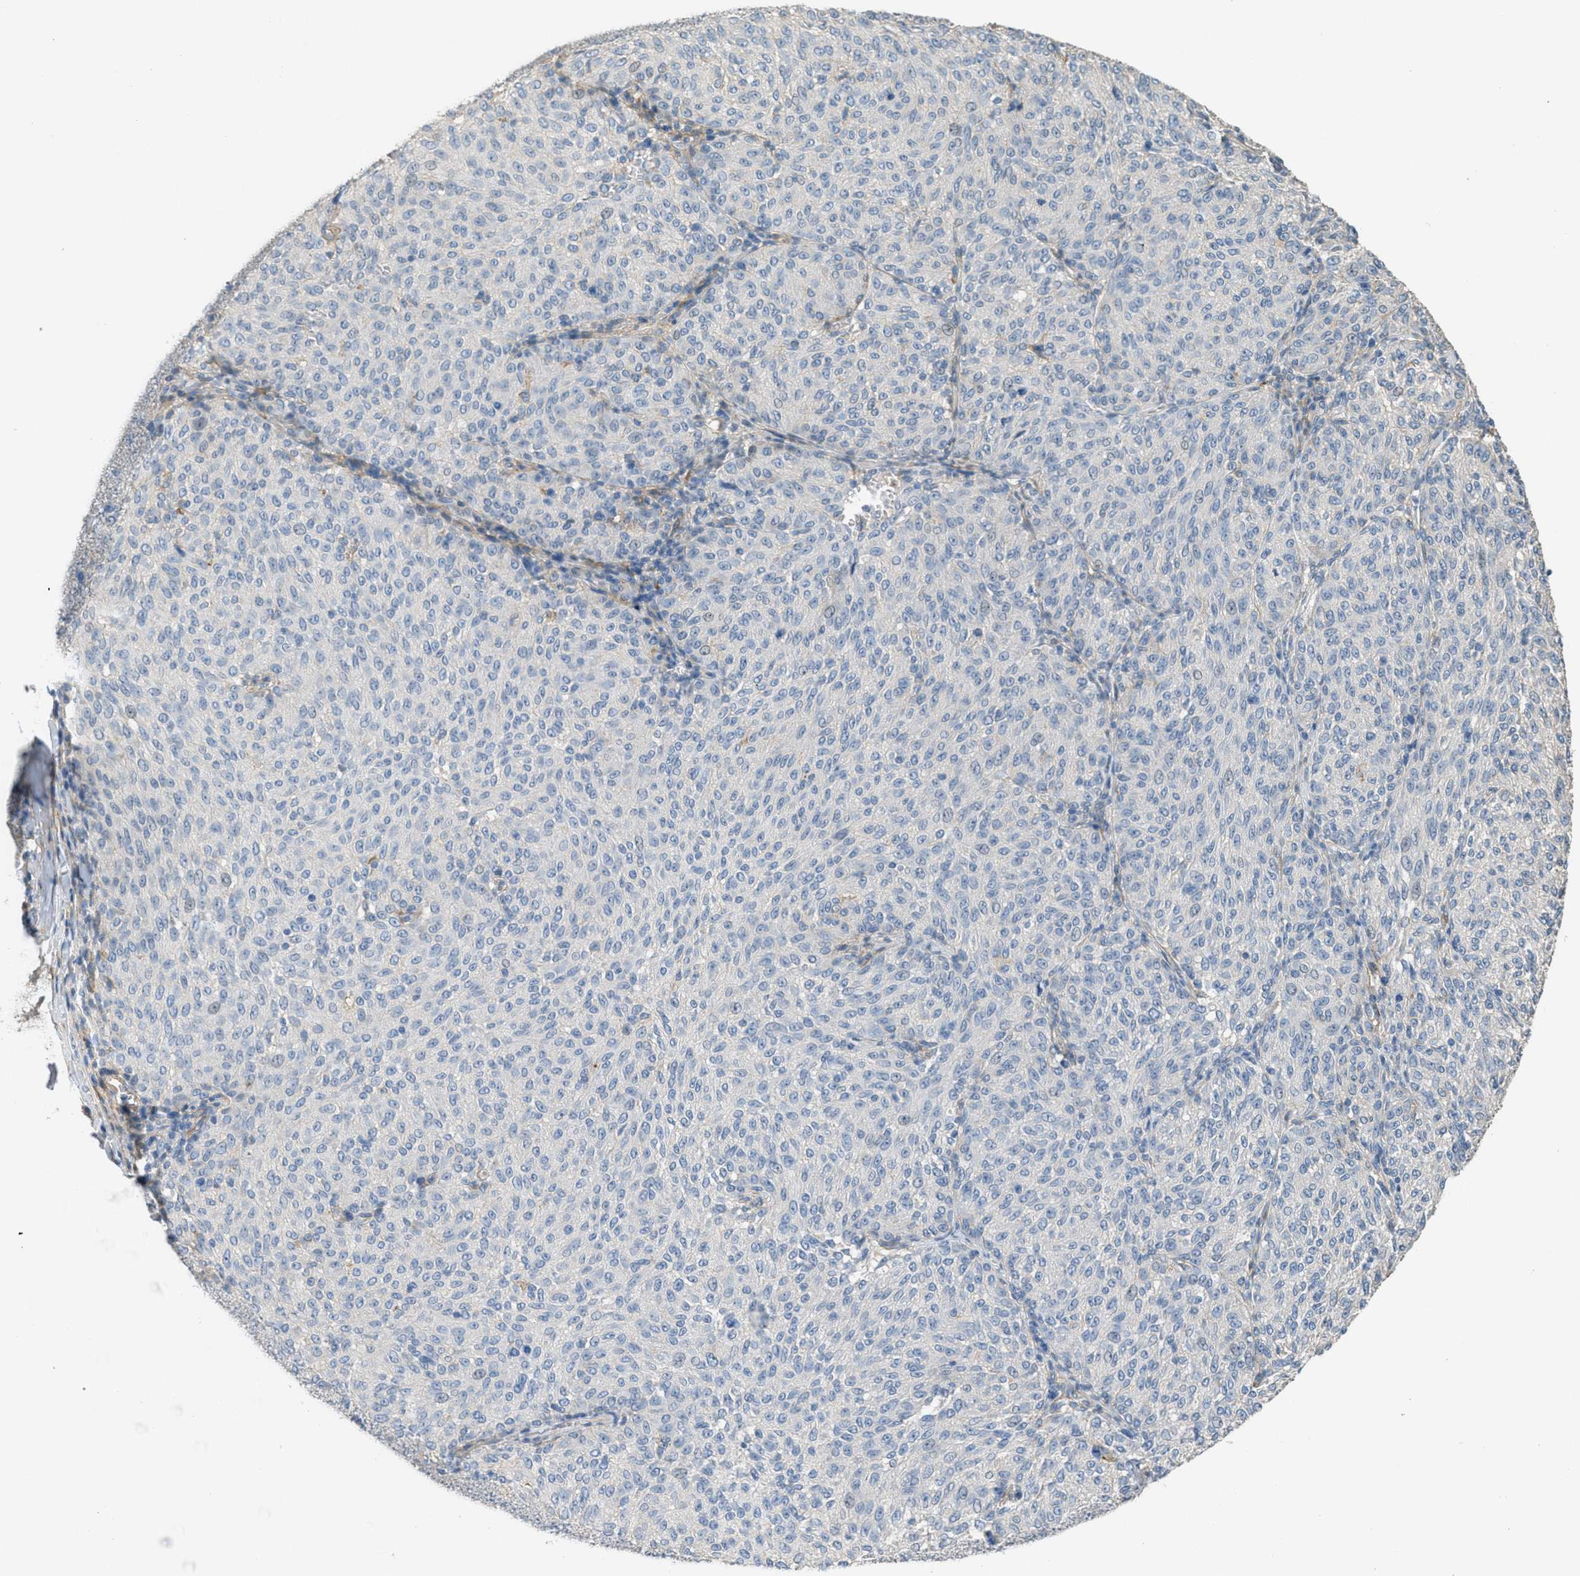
{"staining": {"intensity": "negative", "quantity": "none", "location": "none"}, "tissue": "melanoma", "cell_type": "Tumor cells", "image_type": "cancer", "snomed": [{"axis": "morphology", "description": "Malignant melanoma, NOS"}, {"axis": "topography", "description": "Skin"}], "caption": "The histopathology image shows no staining of tumor cells in melanoma.", "gene": "ADCY5", "patient": {"sex": "female", "age": 72}}